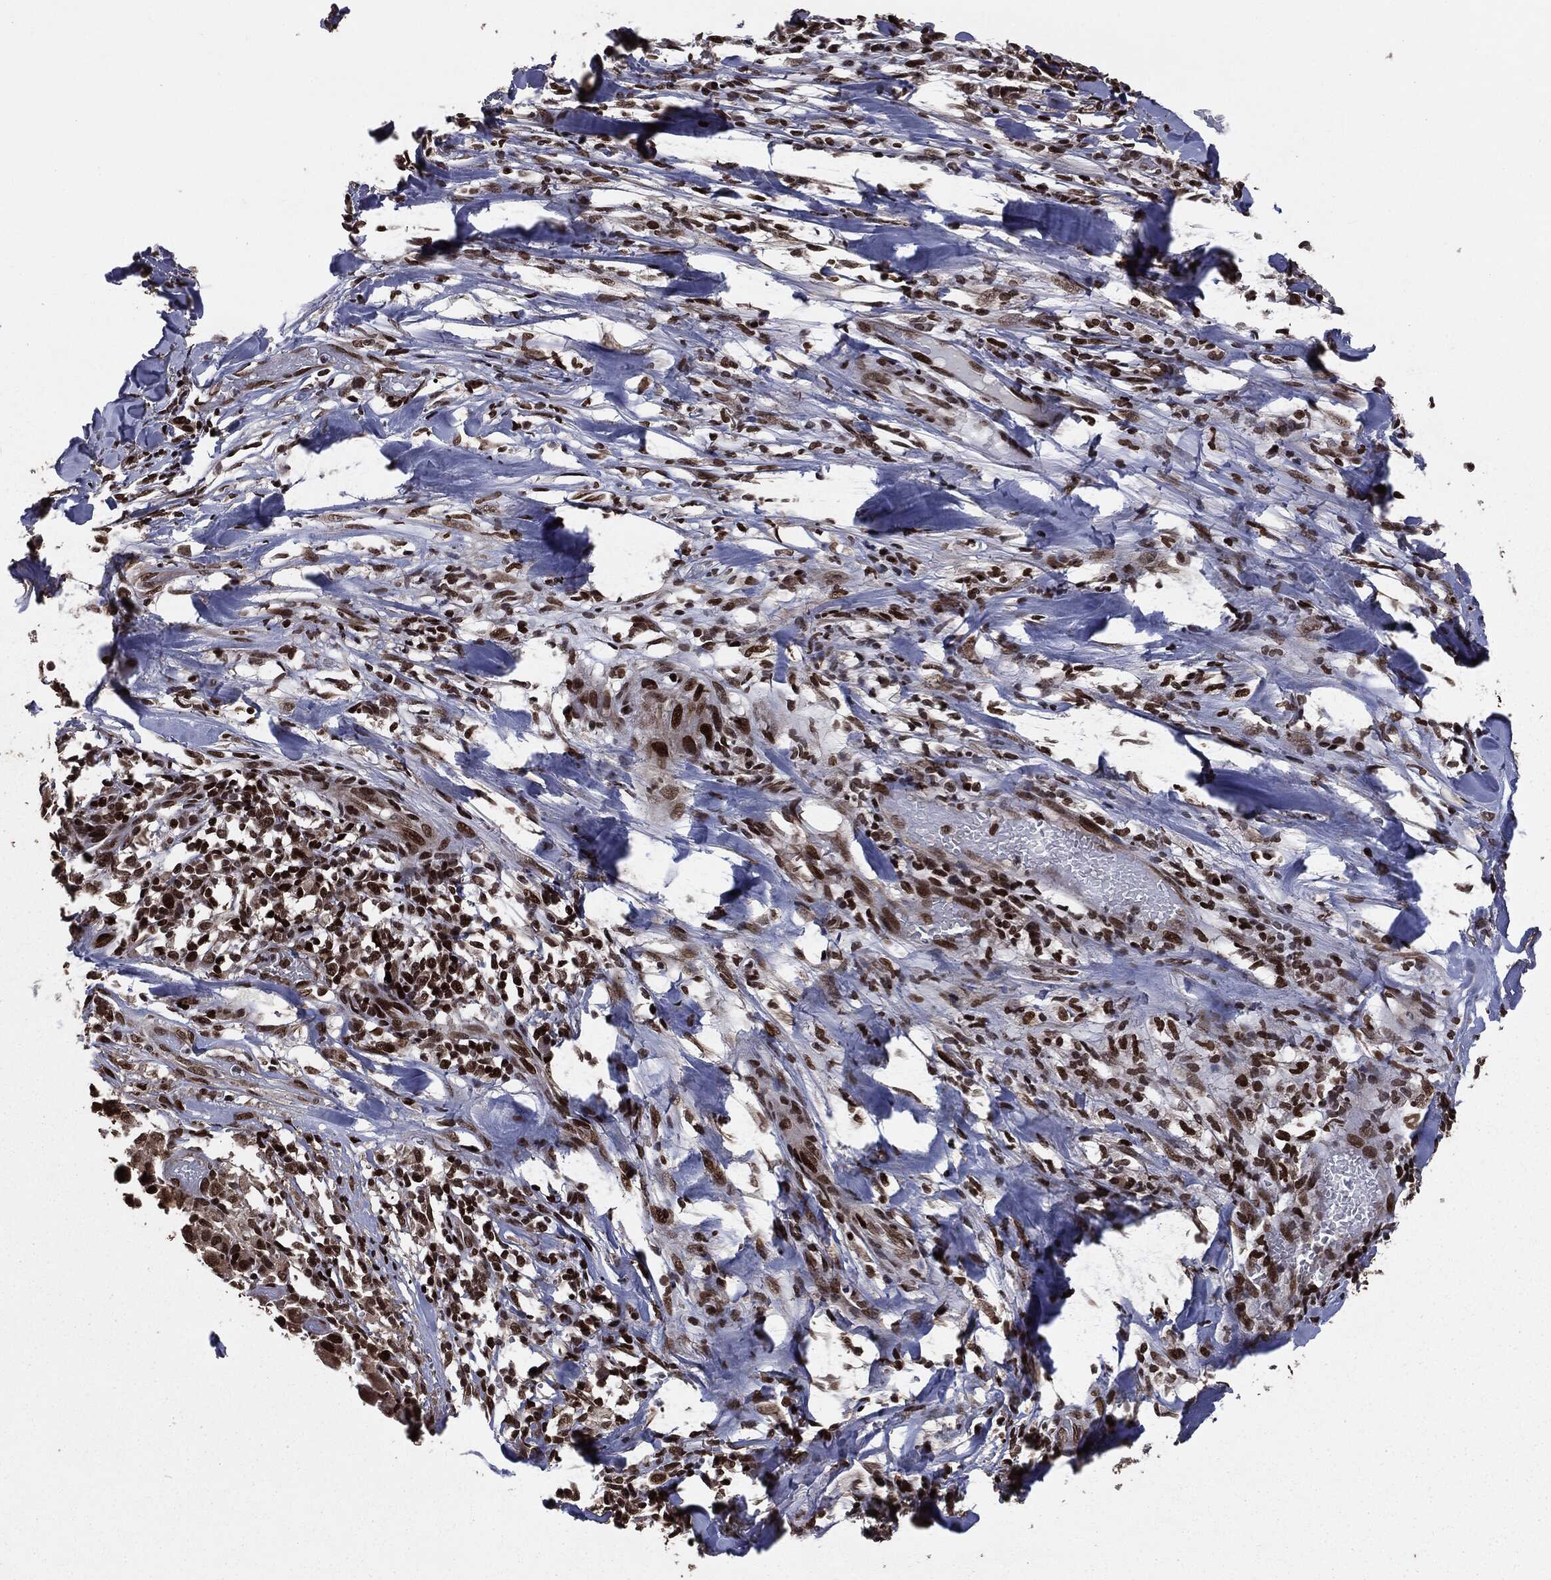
{"staining": {"intensity": "strong", "quantity": ">75%", "location": "nuclear"}, "tissue": "melanoma", "cell_type": "Tumor cells", "image_type": "cancer", "snomed": [{"axis": "morphology", "description": "Malignant melanoma, Metastatic site"}, {"axis": "topography", "description": "Lymph node"}], "caption": "A brown stain shows strong nuclear staining of a protein in melanoma tumor cells.", "gene": "DVL2", "patient": {"sex": "male", "age": 50}}